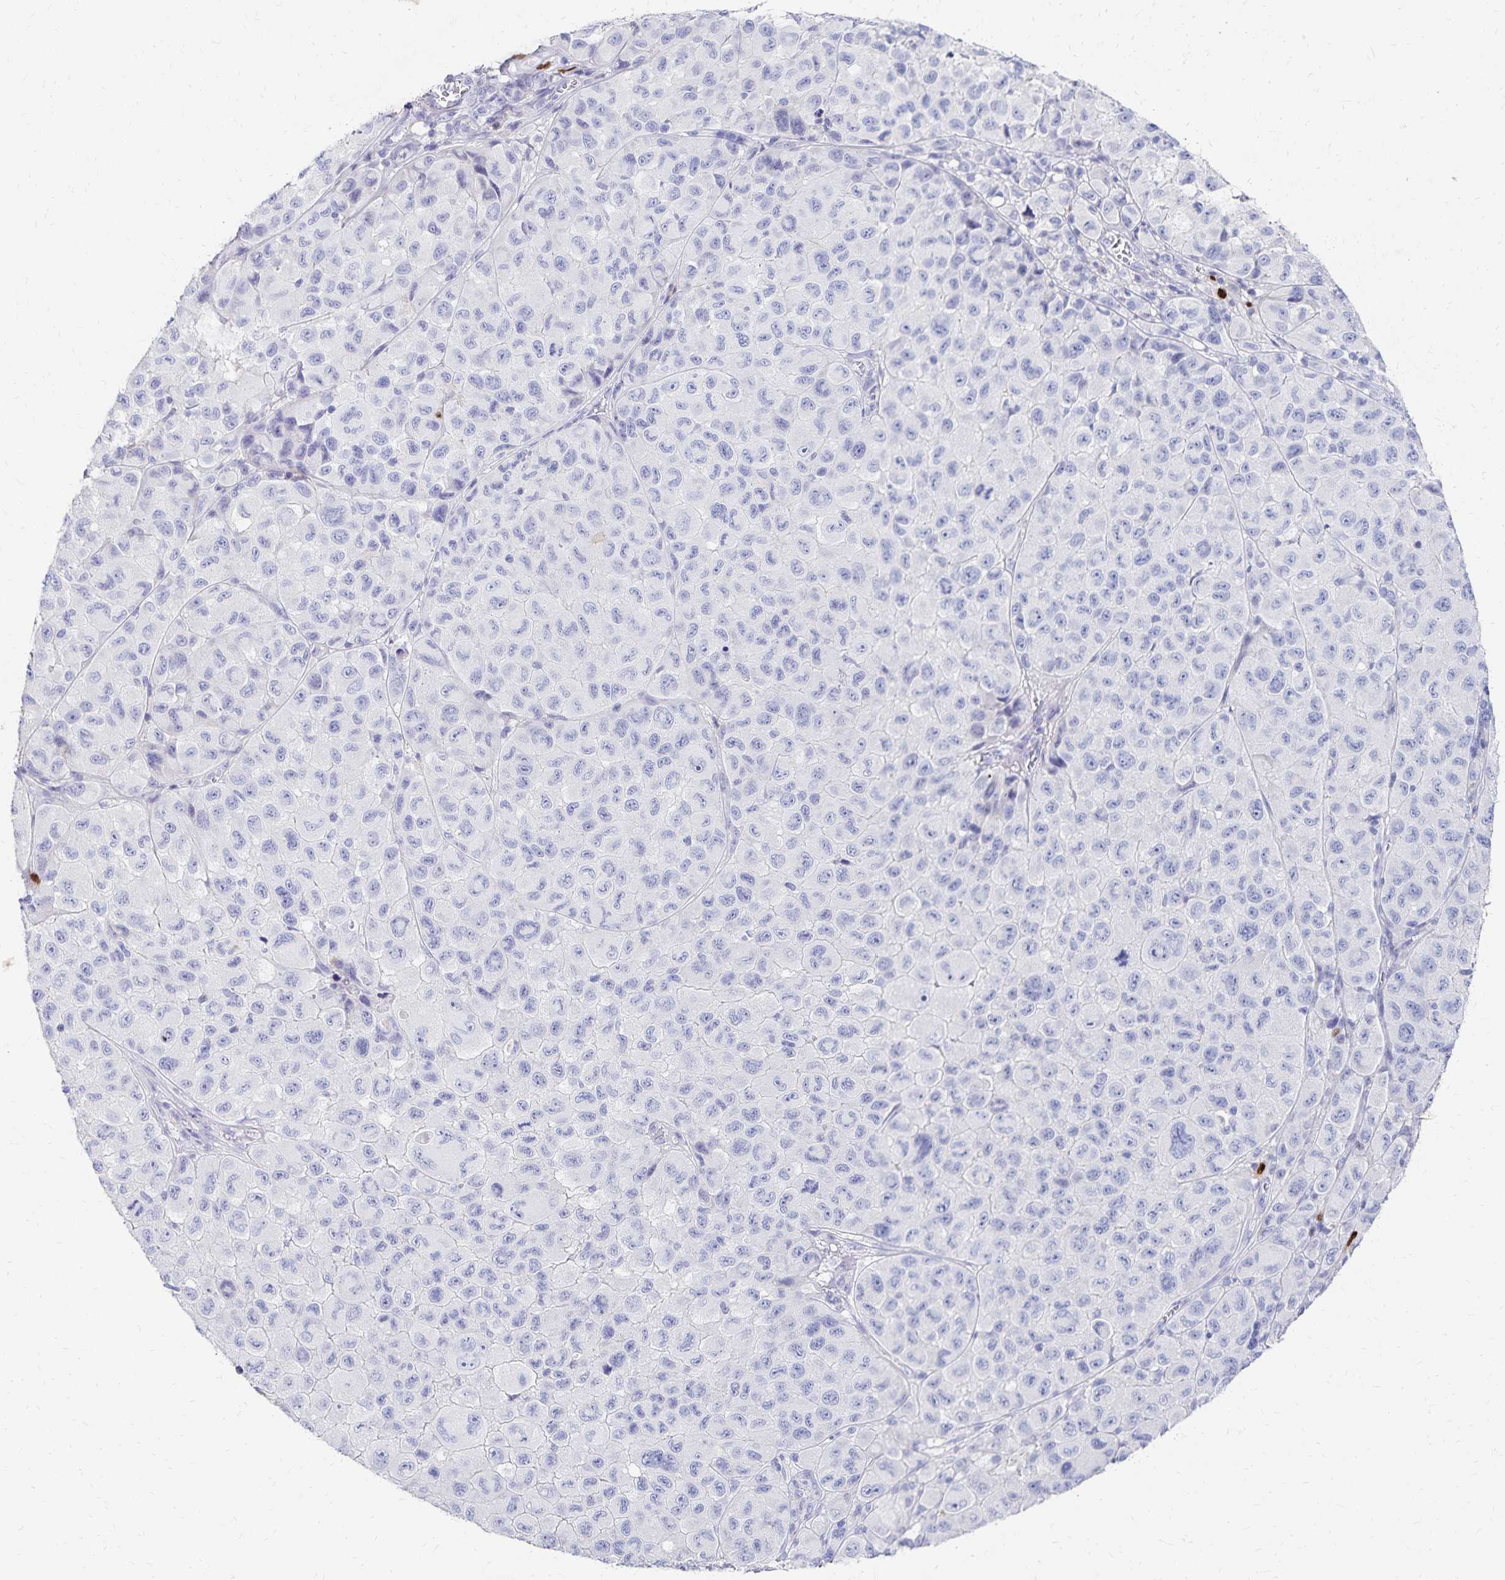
{"staining": {"intensity": "negative", "quantity": "none", "location": "none"}, "tissue": "melanoma", "cell_type": "Tumor cells", "image_type": "cancer", "snomed": [{"axis": "morphology", "description": "Malignant melanoma, NOS"}, {"axis": "topography", "description": "Skin"}], "caption": "Immunohistochemistry (IHC) photomicrograph of neoplastic tissue: human melanoma stained with DAB demonstrates no significant protein staining in tumor cells. (IHC, brightfield microscopy, high magnification).", "gene": "PAX5", "patient": {"sex": "male", "age": 93}}